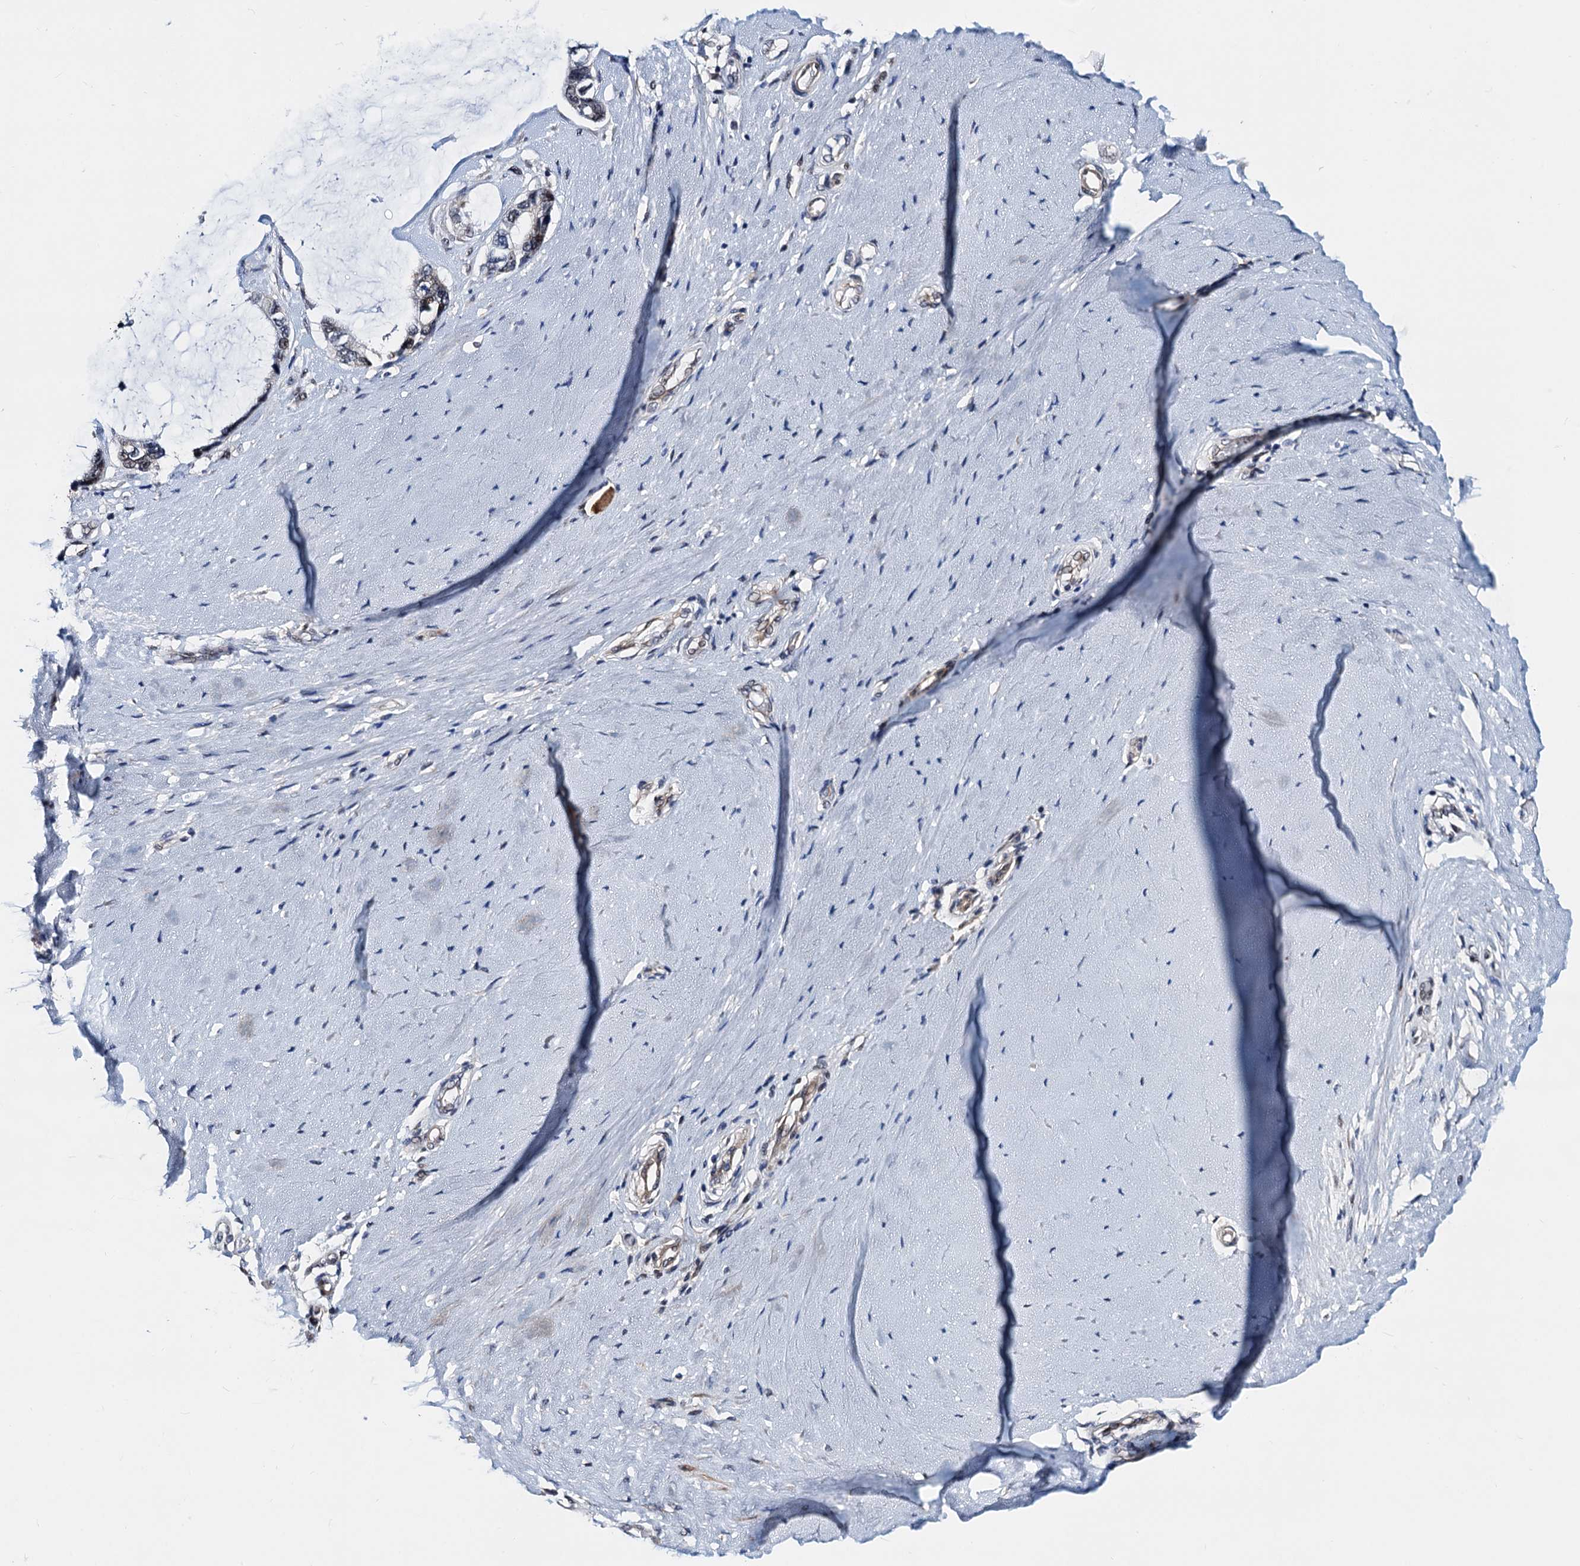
{"staining": {"intensity": "weak", "quantity": "25%-75%", "location": "nuclear"}, "tissue": "ovarian cancer", "cell_type": "Tumor cells", "image_type": "cancer", "snomed": [{"axis": "morphology", "description": "Cystadenocarcinoma, mucinous, NOS"}, {"axis": "topography", "description": "Ovary"}], "caption": "The image reveals immunohistochemical staining of mucinous cystadenocarcinoma (ovarian). There is weak nuclear expression is identified in approximately 25%-75% of tumor cells.", "gene": "COA4", "patient": {"sex": "female", "age": 39}}